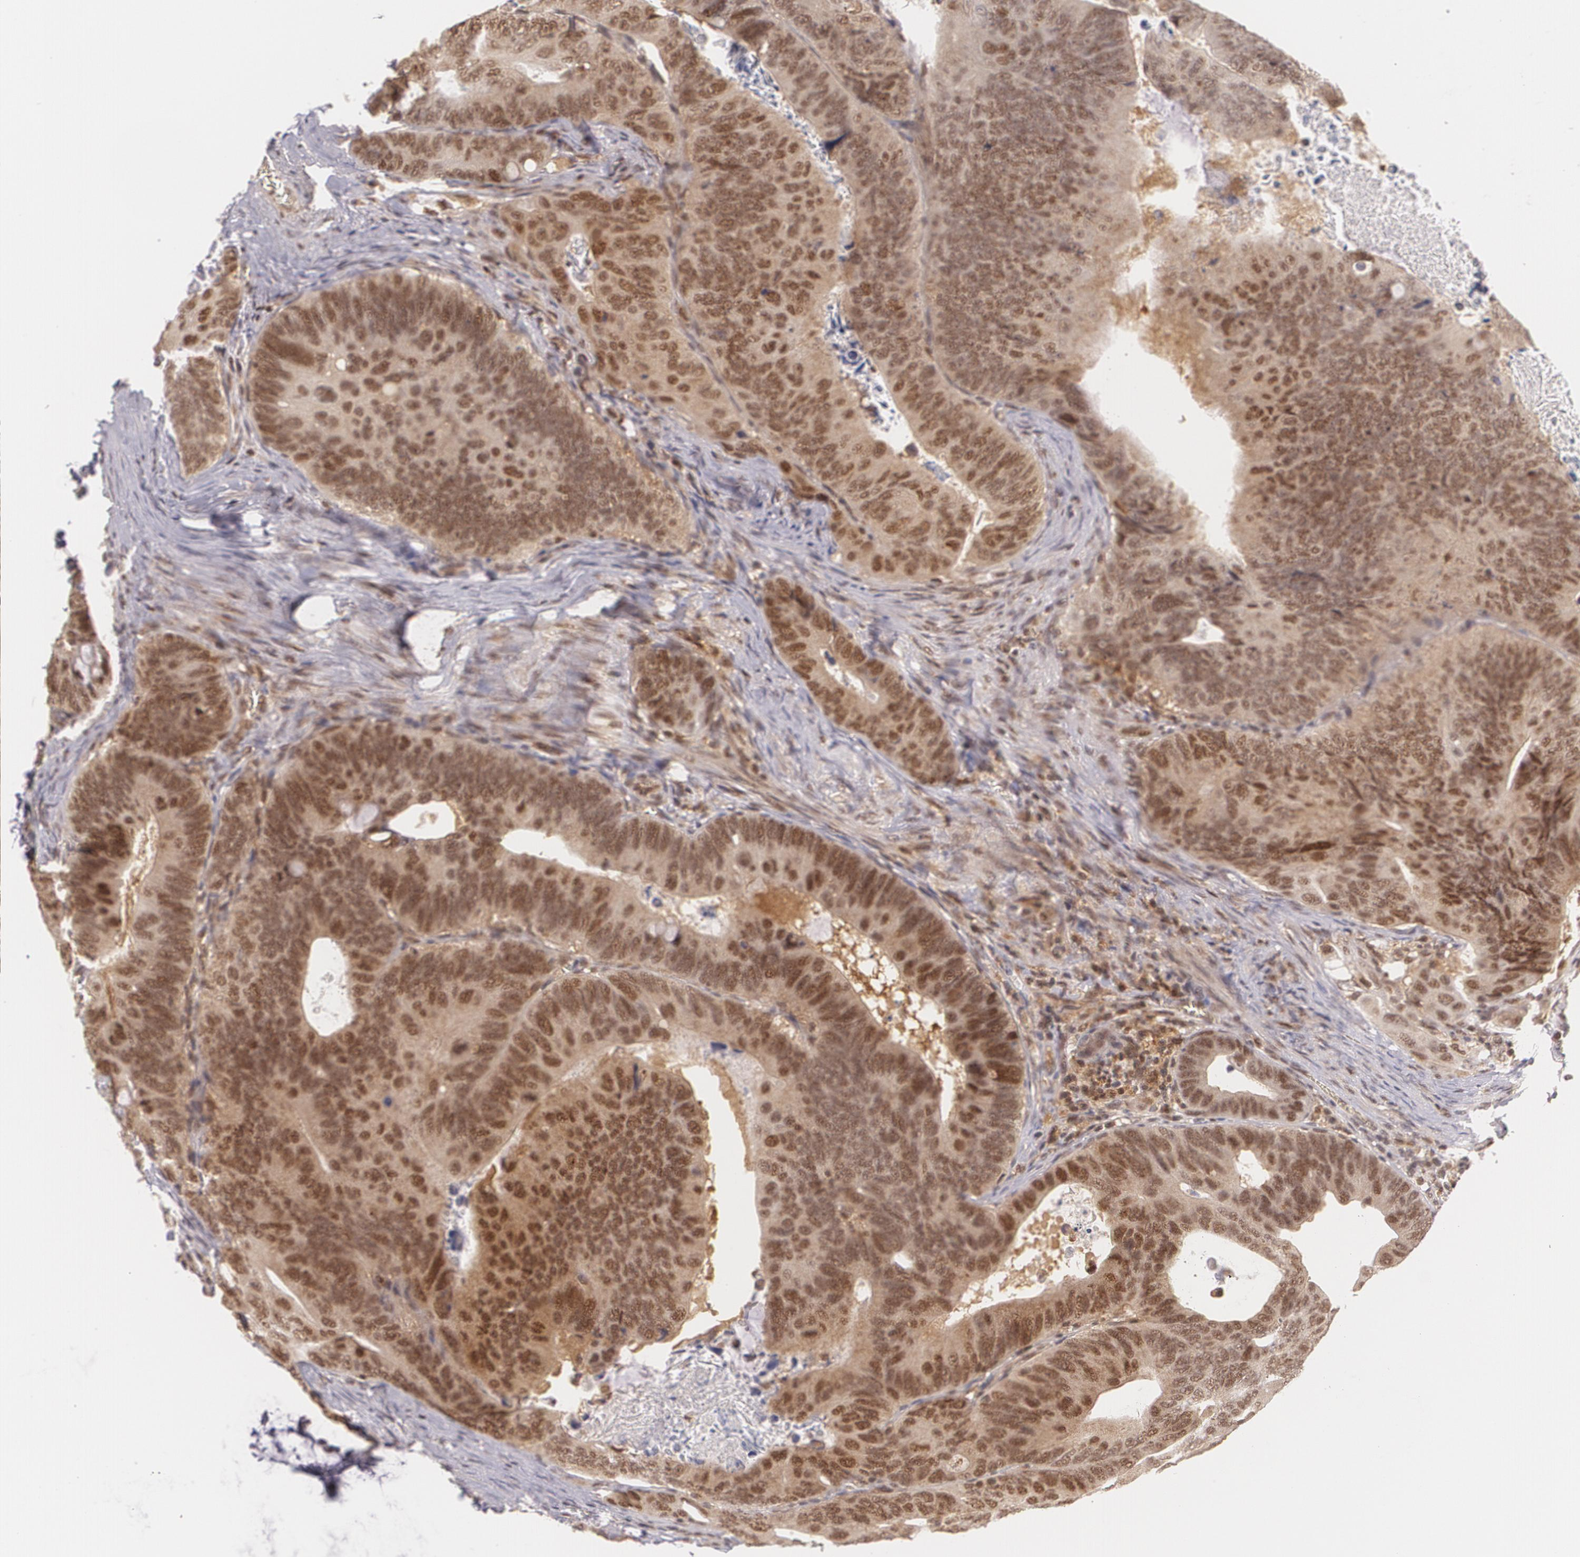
{"staining": {"intensity": "moderate", "quantity": ">75%", "location": "cytoplasmic/membranous,nuclear"}, "tissue": "colorectal cancer", "cell_type": "Tumor cells", "image_type": "cancer", "snomed": [{"axis": "morphology", "description": "Adenocarcinoma, NOS"}, {"axis": "topography", "description": "Colon"}], "caption": "Protein expression analysis of human colorectal cancer (adenocarcinoma) reveals moderate cytoplasmic/membranous and nuclear staining in about >75% of tumor cells. (DAB IHC with brightfield microscopy, high magnification).", "gene": "CUL2", "patient": {"sex": "female", "age": 55}}